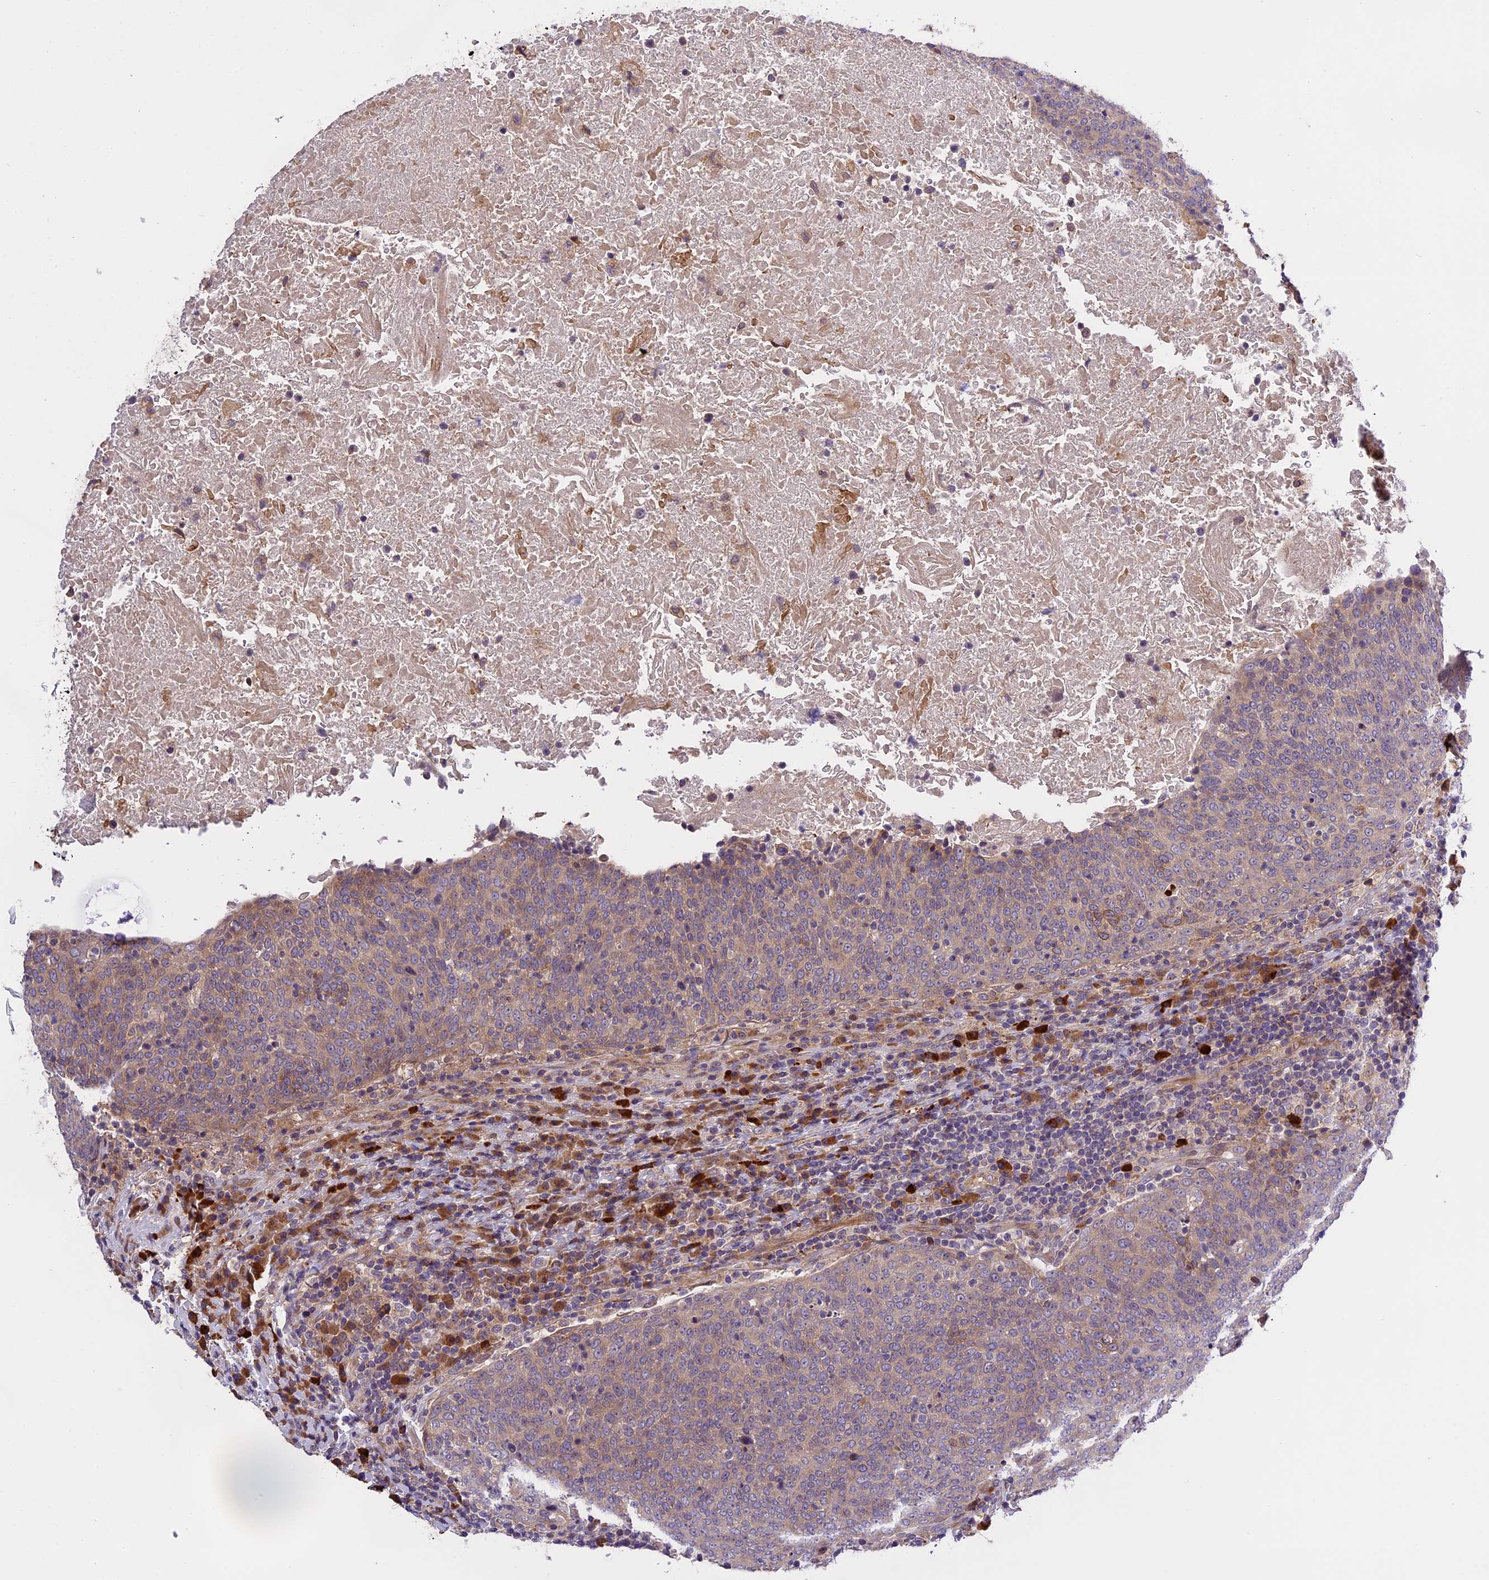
{"staining": {"intensity": "moderate", "quantity": ">75%", "location": "cytoplasmic/membranous"}, "tissue": "head and neck cancer", "cell_type": "Tumor cells", "image_type": "cancer", "snomed": [{"axis": "morphology", "description": "Squamous cell carcinoma, NOS"}, {"axis": "morphology", "description": "Squamous cell carcinoma, metastatic, NOS"}, {"axis": "topography", "description": "Lymph node"}, {"axis": "topography", "description": "Head-Neck"}], "caption": "Immunohistochemical staining of head and neck metastatic squamous cell carcinoma demonstrates moderate cytoplasmic/membranous protein expression in about >75% of tumor cells.", "gene": "ABCC10", "patient": {"sex": "male", "age": 62}}